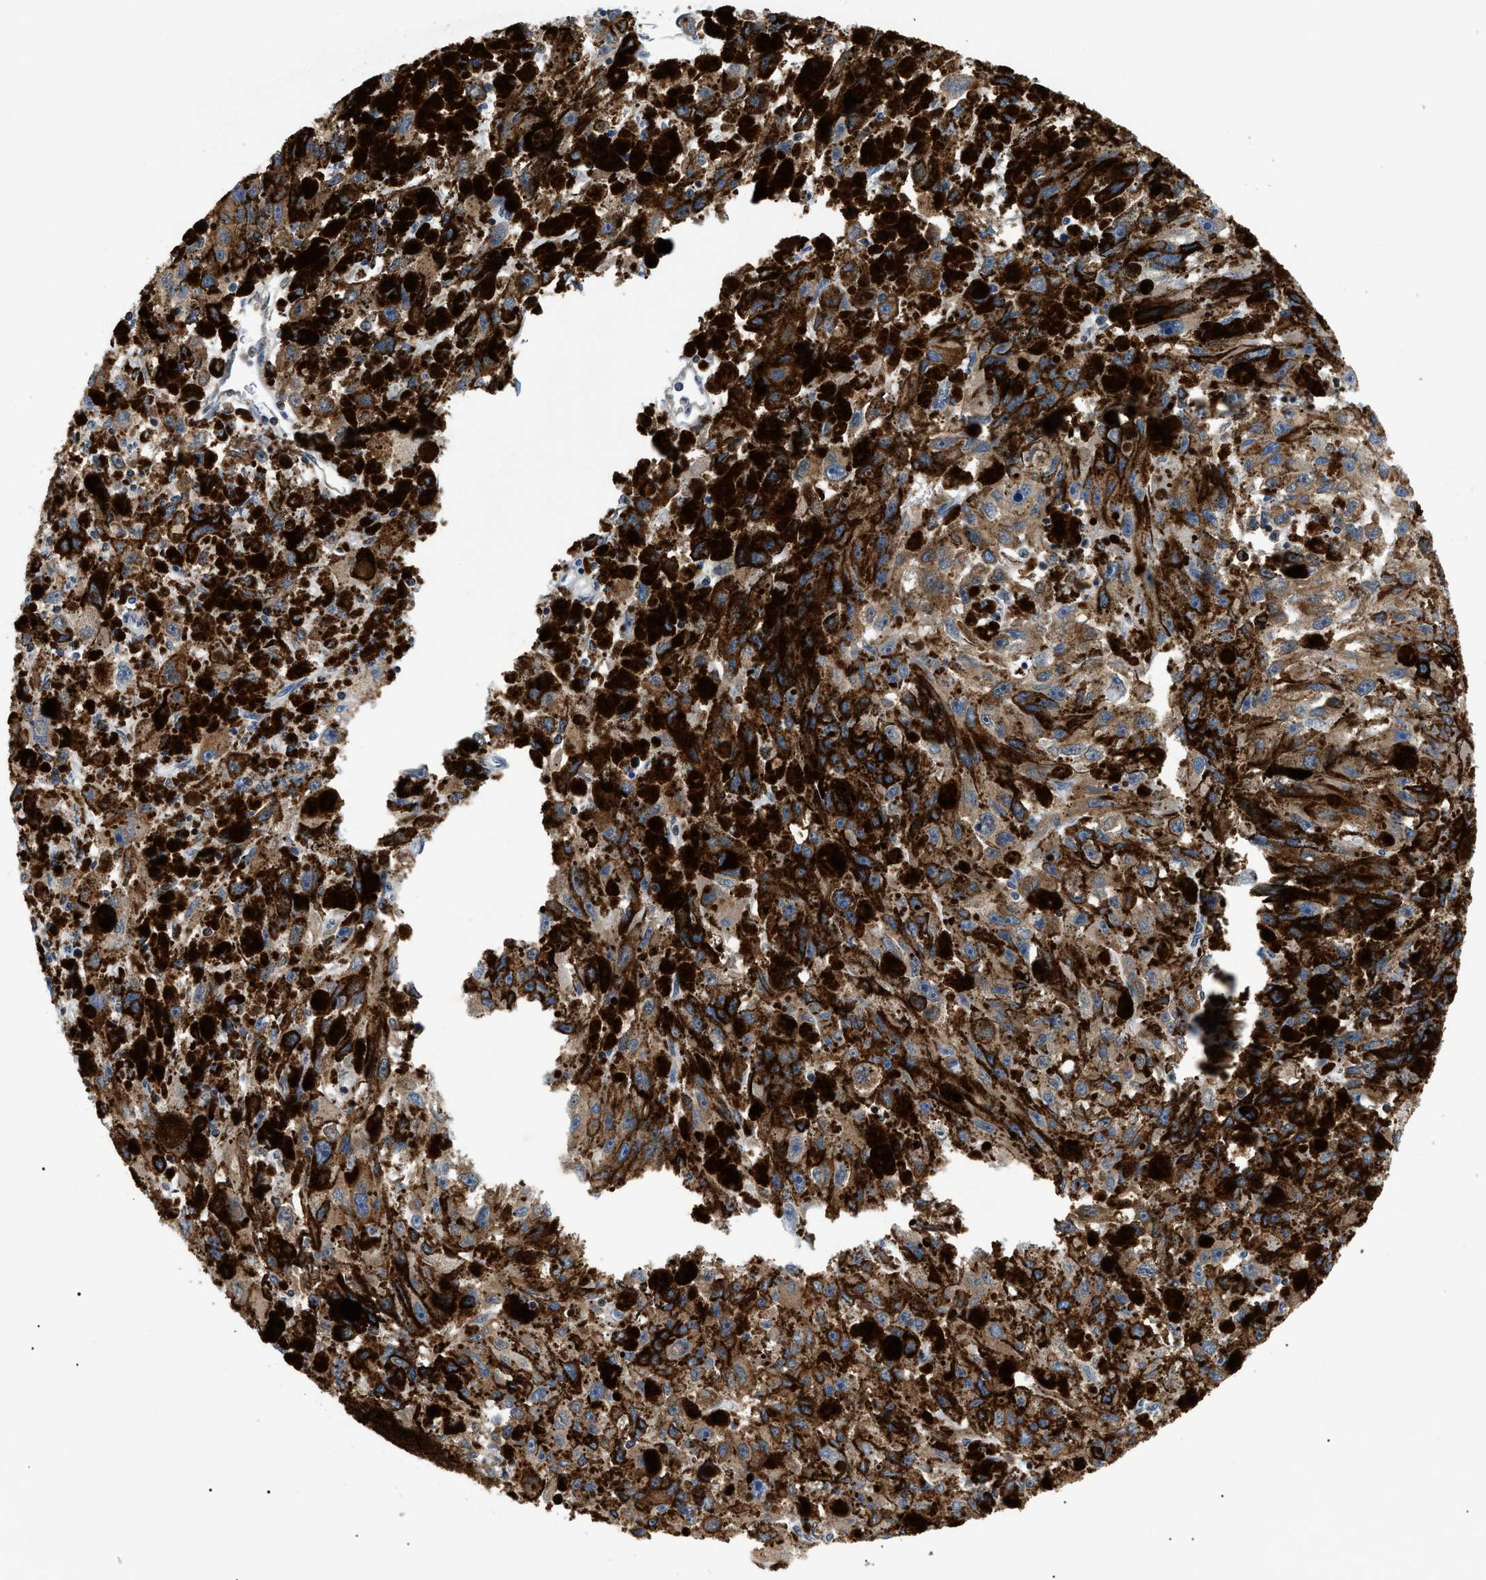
{"staining": {"intensity": "moderate", "quantity": ">75%", "location": "cytoplasmic/membranous"}, "tissue": "melanoma", "cell_type": "Tumor cells", "image_type": "cancer", "snomed": [{"axis": "morphology", "description": "Malignant melanoma, NOS"}, {"axis": "topography", "description": "Skin"}], "caption": "Human melanoma stained for a protein (brown) shows moderate cytoplasmic/membranous positive expression in approximately >75% of tumor cells.", "gene": "DERL1", "patient": {"sex": "female", "age": 104}}